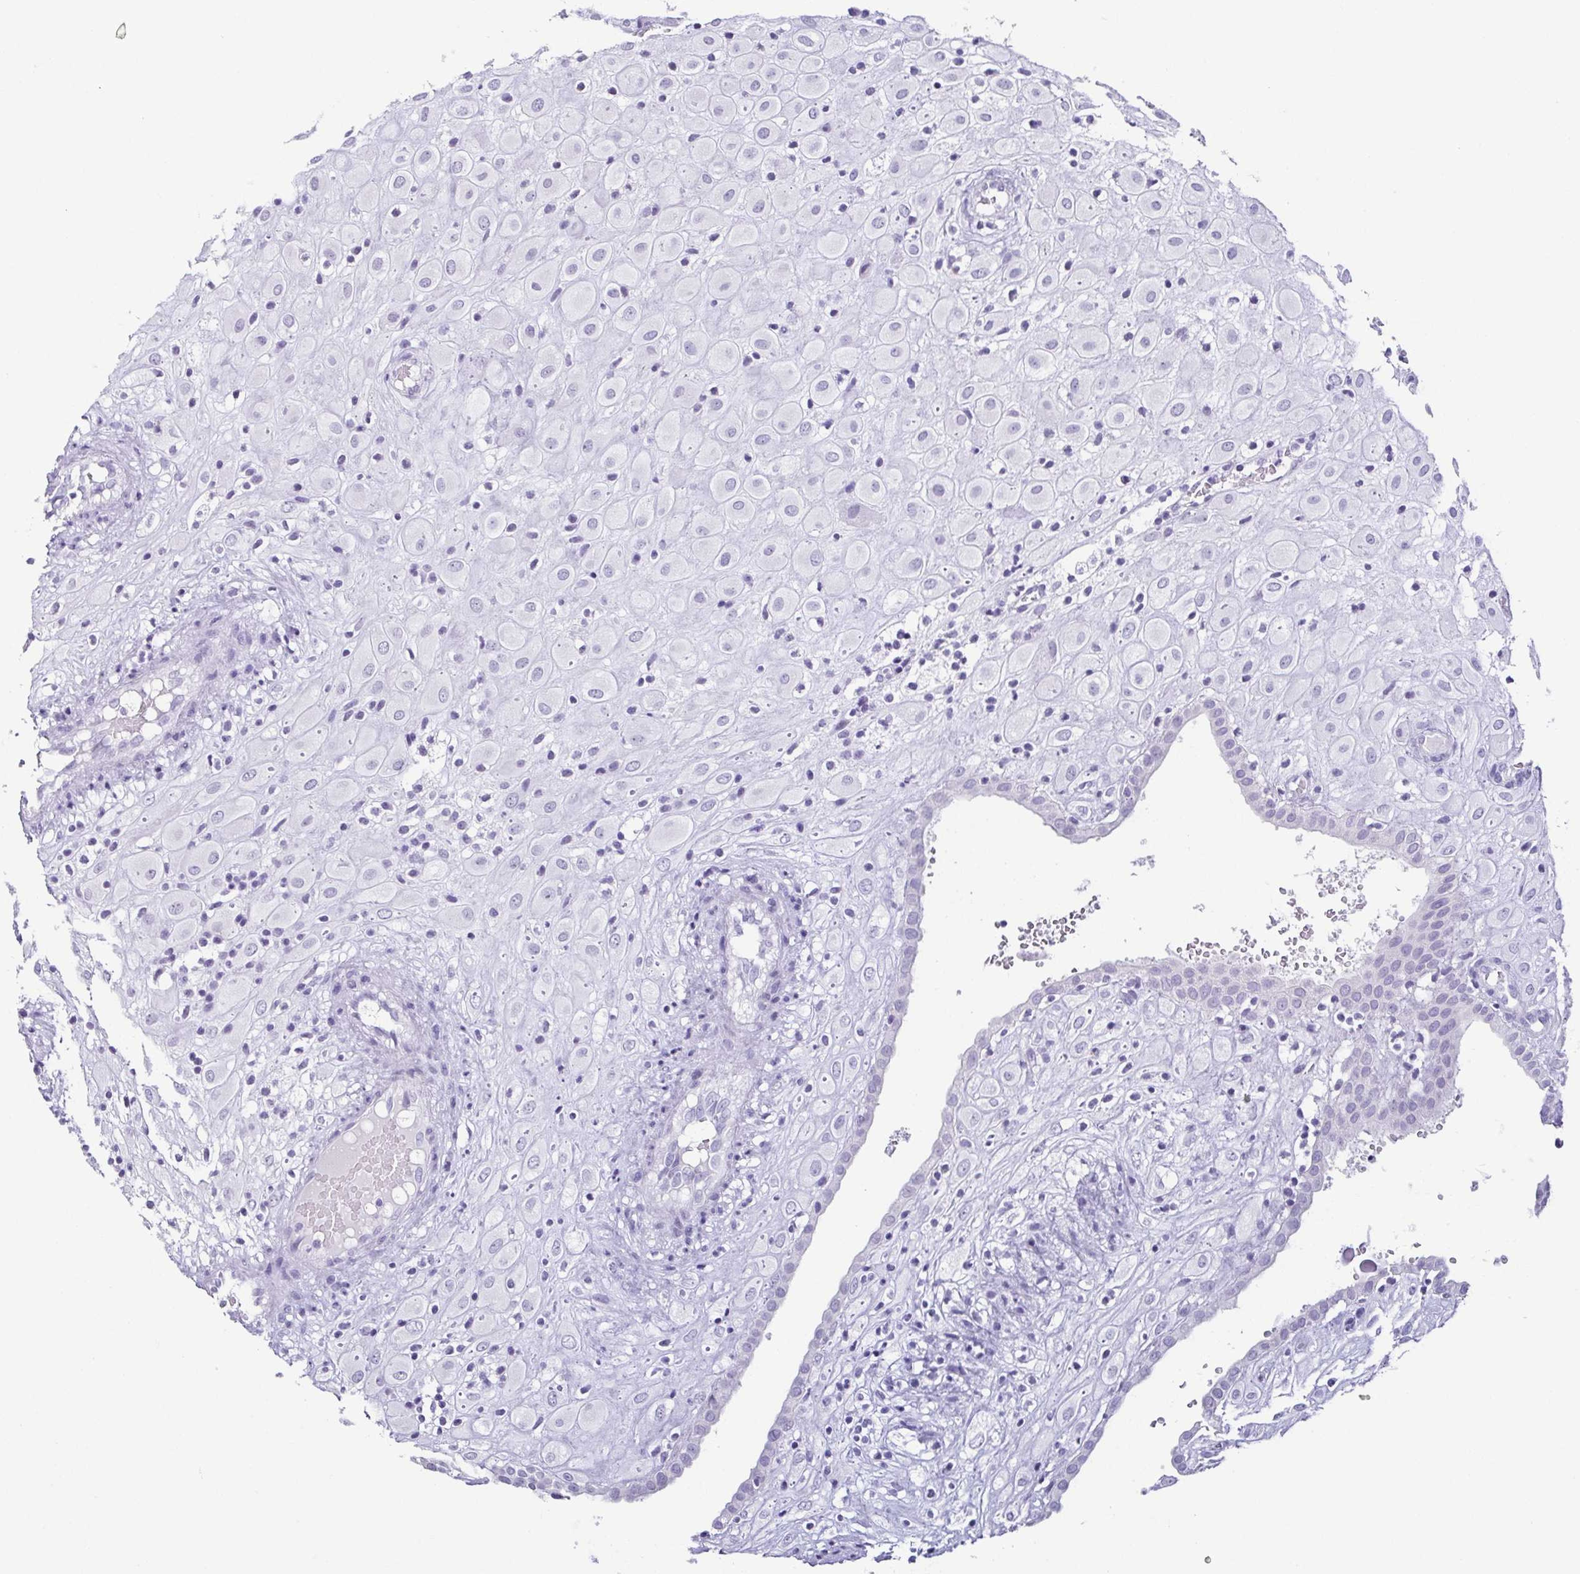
{"staining": {"intensity": "negative", "quantity": "none", "location": "none"}, "tissue": "placenta", "cell_type": "Decidual cells", "image_type": "normal", "snomed": [{"axis": "morphology", "description": "Normal tissue, NOS"}, {"axis": "topography", "description": "Placenta"}], "caption": "Micrograph shows no protein positivity in decidual cells of unremarkable placenta. The staining was performed using DAB to visualize the protein expression in brown, while the nuclei were stained in blue with hematoxylin (Magnification: 20x).", "gene": "ESX1", "patient": {"sex": "female", "age": 24}}